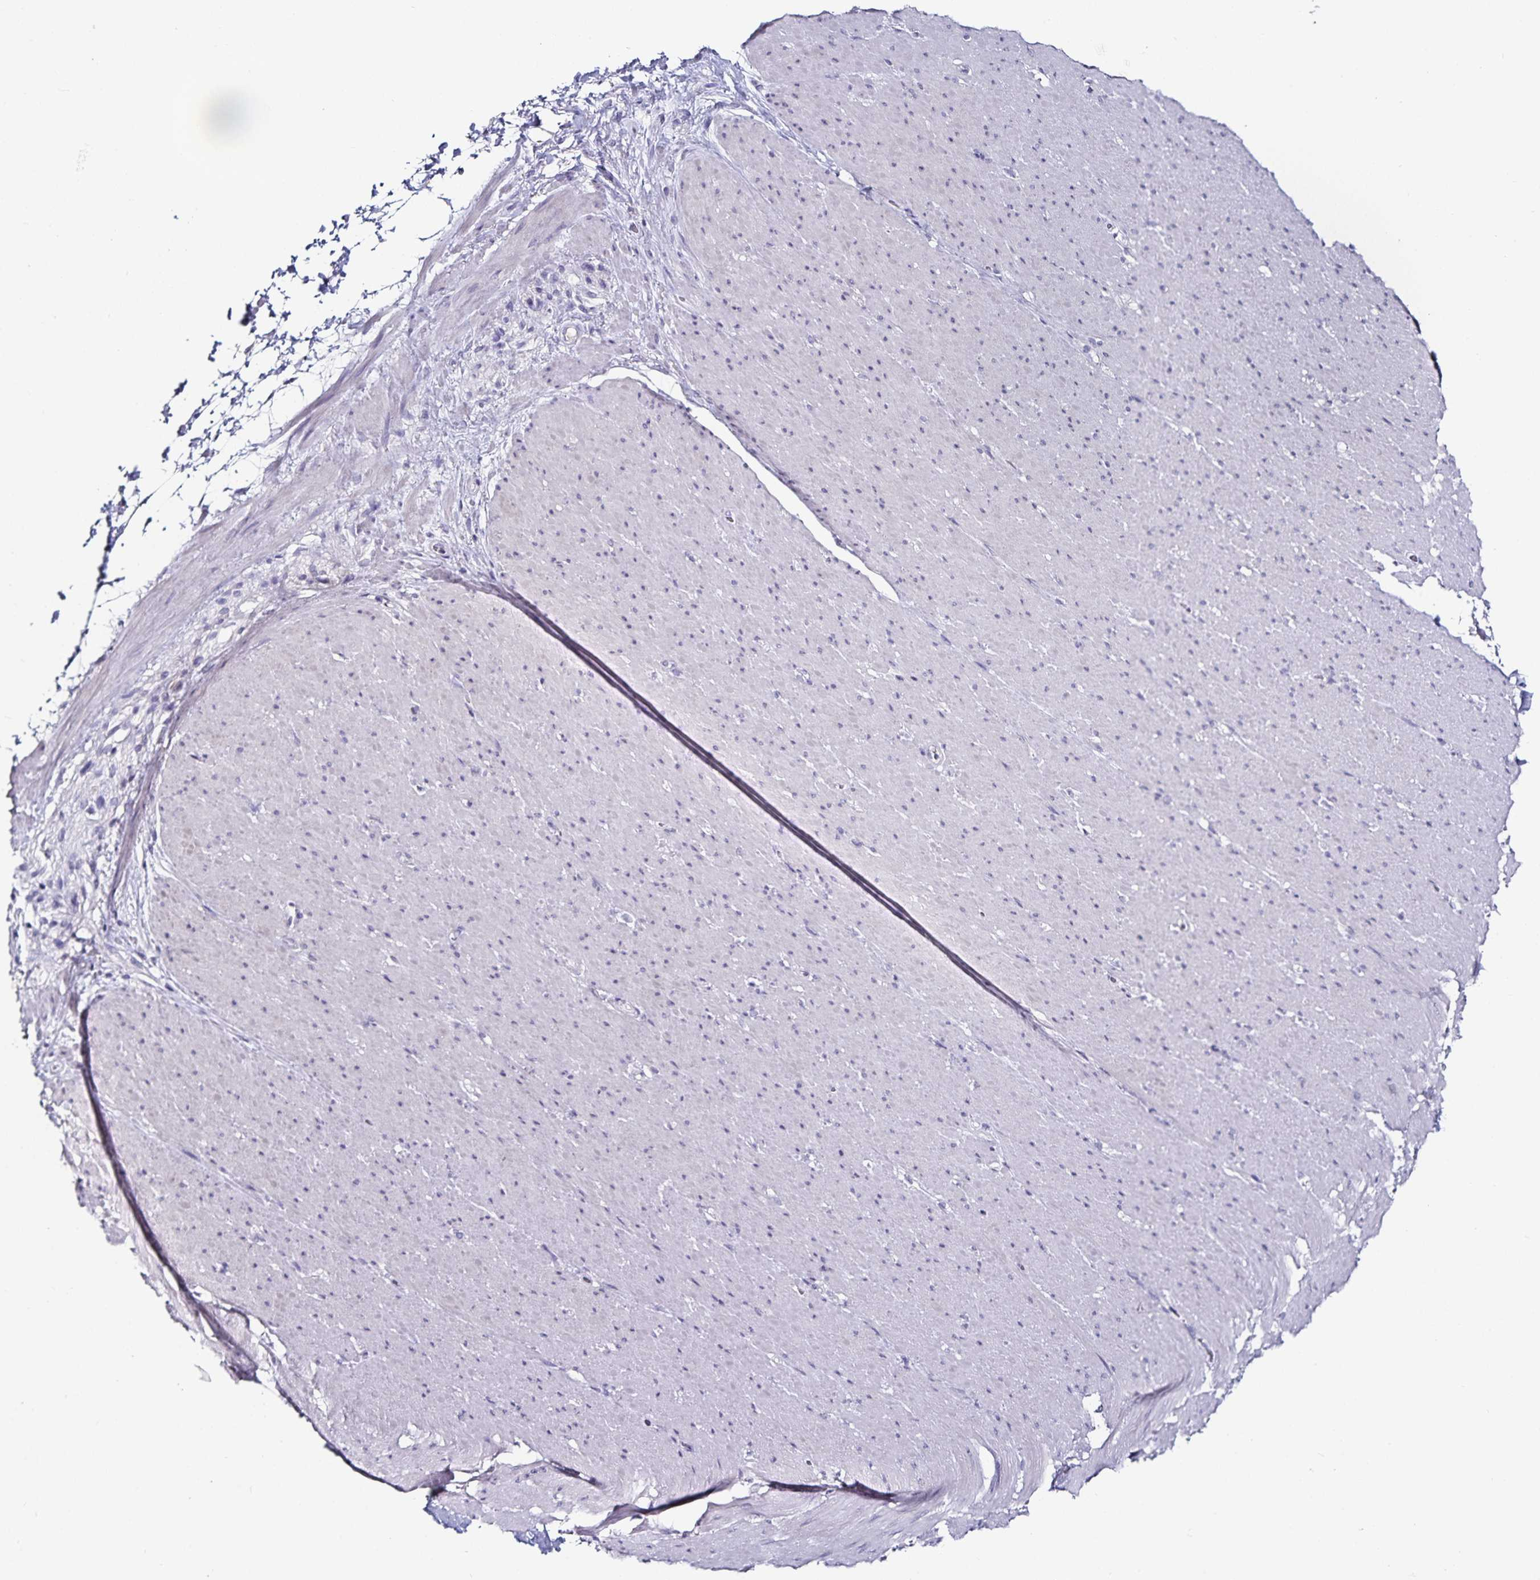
{"staining": {"intensity": "negative", "quantity": "none", "location": "none"}, "tissue": "smooth muscle", "cell_type": "Smooth muscle cells", "image_type": "normal", "snomed": [{"axis": "morphology", "description": "Normal tissue, NOS"}, {"axis": "topography", "description": "Smooth muscle"}, {"axis": "topography", "description": "Rectum"}], "caption": "Smooth muscle was stained to show a protein in brown. There is no significant expression in smooth muscle cells. (DAB IHC visualized using brightfield microscopy, high magnification).", "gene": "TTR", "patient": {"sex": "male", "age": 53}}